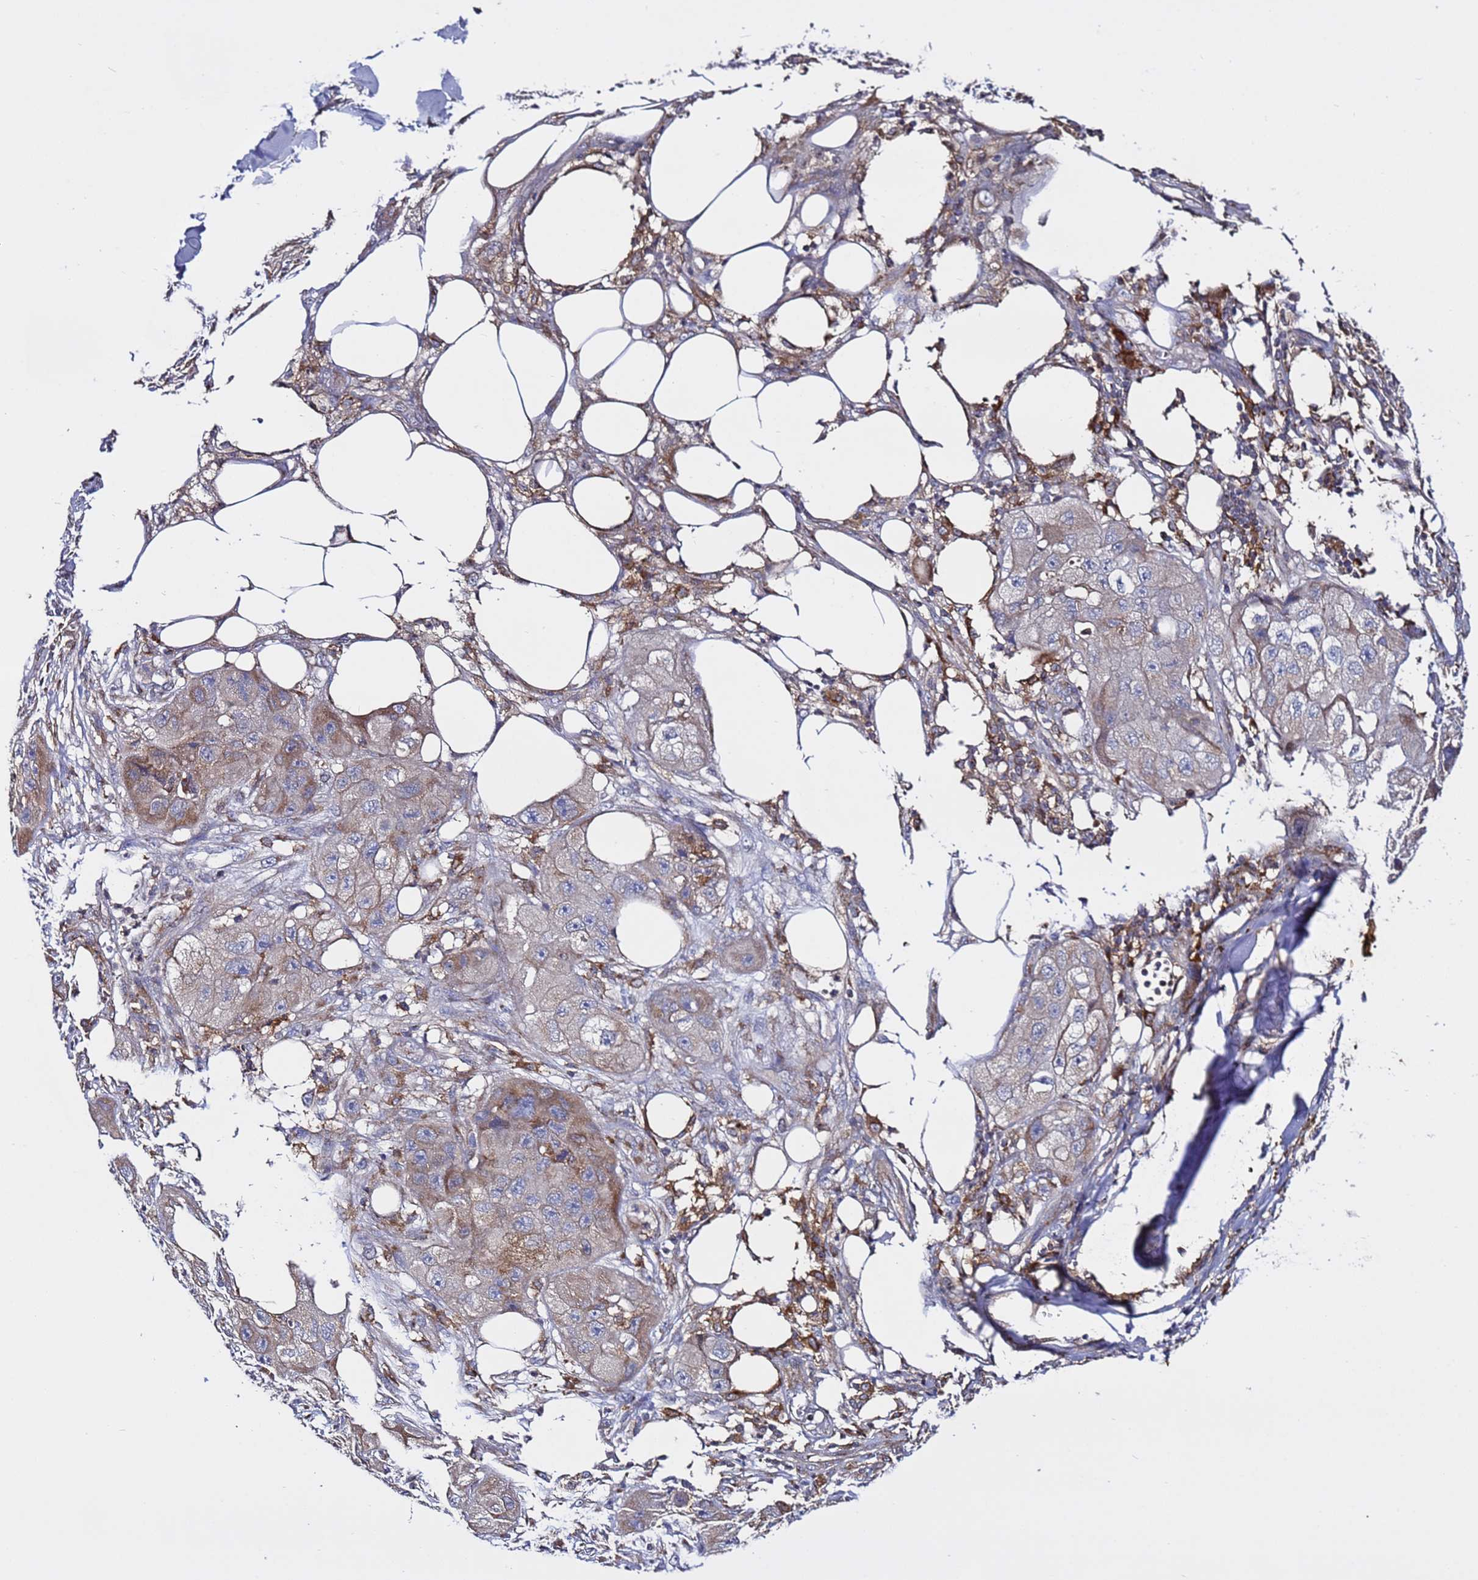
{"staining": {"intensity": "moderate", "quantity": "<25%", "location": "cytoplasmic/membranous"}, "tissue": "skin cancer", "cell_type": "Tumor cells", "image_type": "cancer", "snomed": [{"axis": "morphology", "description": "Squamous cell carcinoma, NOS"}, {"axis": "topography", "description": "Skin"}, {"axis": "topography", "description": "Subcutis"}], "caption": "Immunohistochemistry image of neoplastic tissue: skin cancer stained using immunohistochemistry displays low levels of moderate protein expression localized specifically in the cytoplasmic/membranous of tumor cells, appearing as a cytoplasmic/membranous brown color.", "gene": "TMEM176B", "patient": {"sex": "male", "age": 73}}